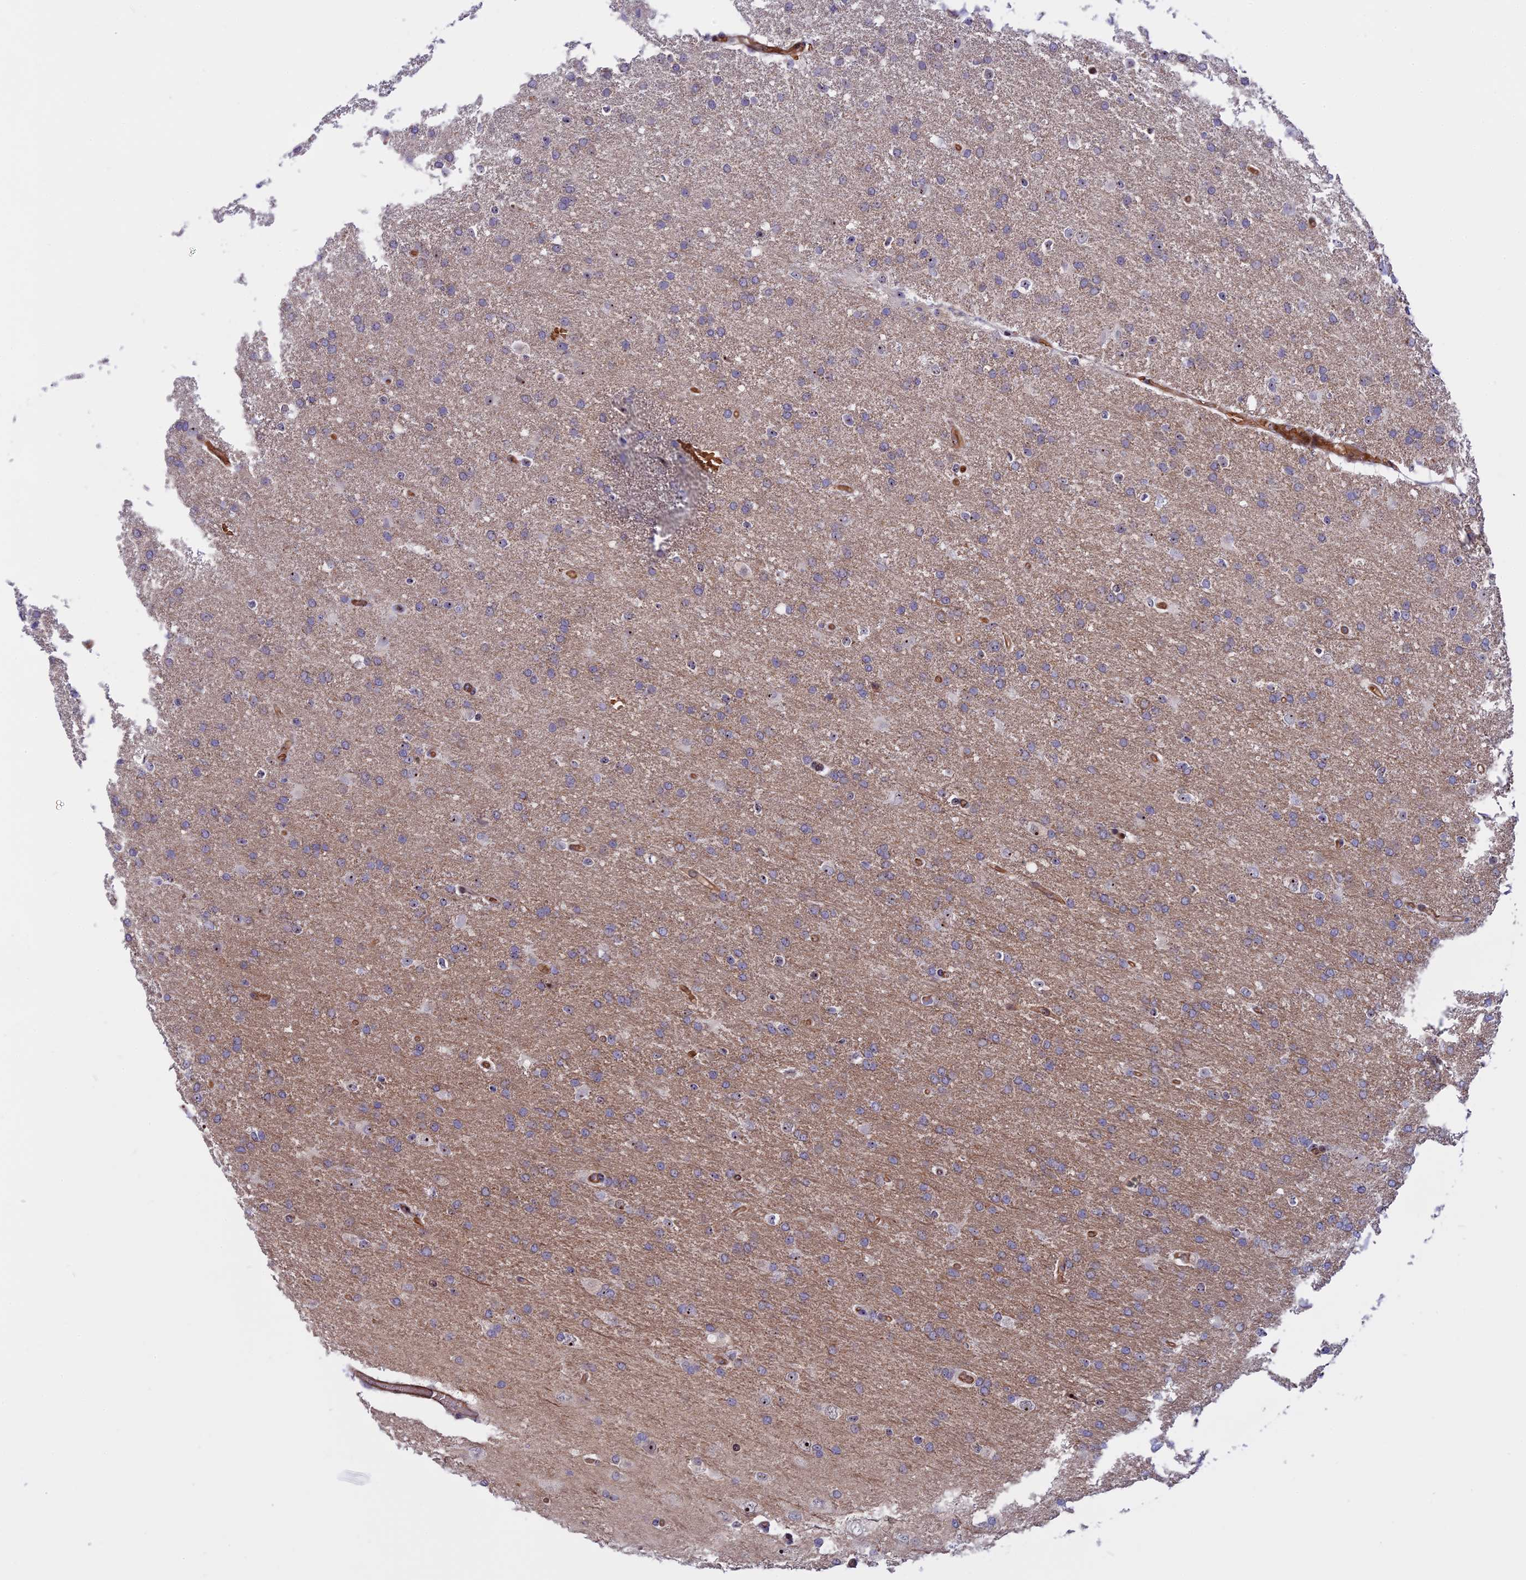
{"staining": {"intensity": "weak", "quantity": ">75%", "location": "cytoplasmic/membranous"}, "tissue": "glioma", "cell_type": "Tumor cells", "image_type": "cancer", "snomed": [{"axis": "morphology", "description": "Glioma, malignant, High grade"}, {"axis": "topography", "description": "Brain"}], "caption": "The micrograph demonstrates staining of malignant high-grade glioma, revealing weak cytoplasmic/membranous protein staining (brown color) within tumor cells. The staining was performed using DAB, with brown indicating positive protein expression. Nuclei are stained blue with hematoxylin.", "gene": "DBNDD1", "patient": {"sex": "male", "age": 72}}